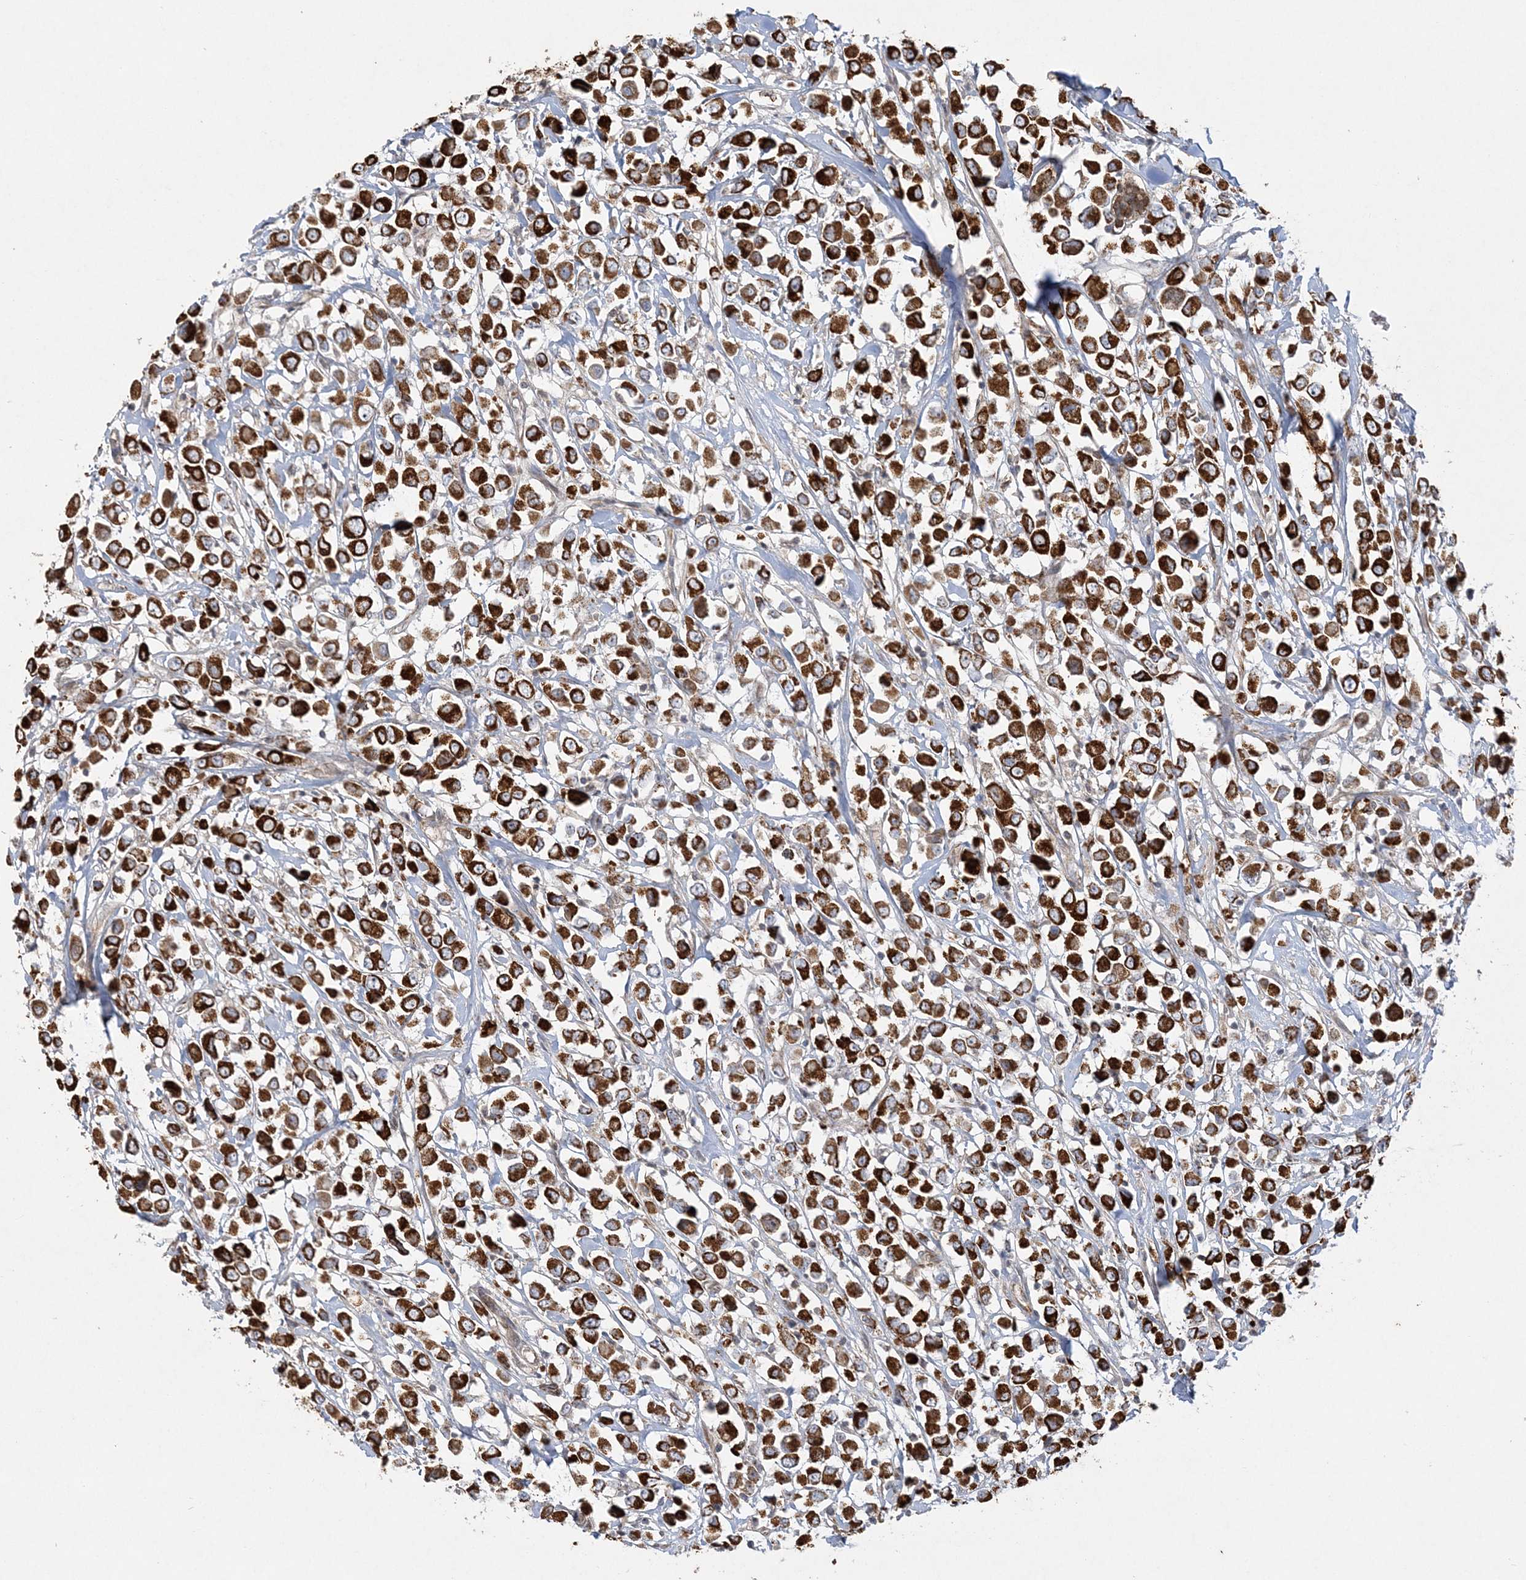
{"staining": {"intensity": "strong", "quantity": ">75%", "location": "cytoplasmic/membranous"}, "tissue": "breast cancer", "cell_type": "Tumor cells", "image_type": "cancer", "snomed": [{"axis": "morphology", "description": "Duct carcinoma"}, {"axis": "topography", "description": "Breast"}], "caption": "An IHC image of tumor tissue is shown. Protein staining in brown highlights strong cytoplasmic/membranous positivity in breast cancer (intraductal carcinoma) within tumor cells. (DAB (3,3'-diaminobenzidine) = brown stain, brightfield microscopy at high magnification).", "gene": "INPP1", "patient": {"sex": "female", "age": 61}}